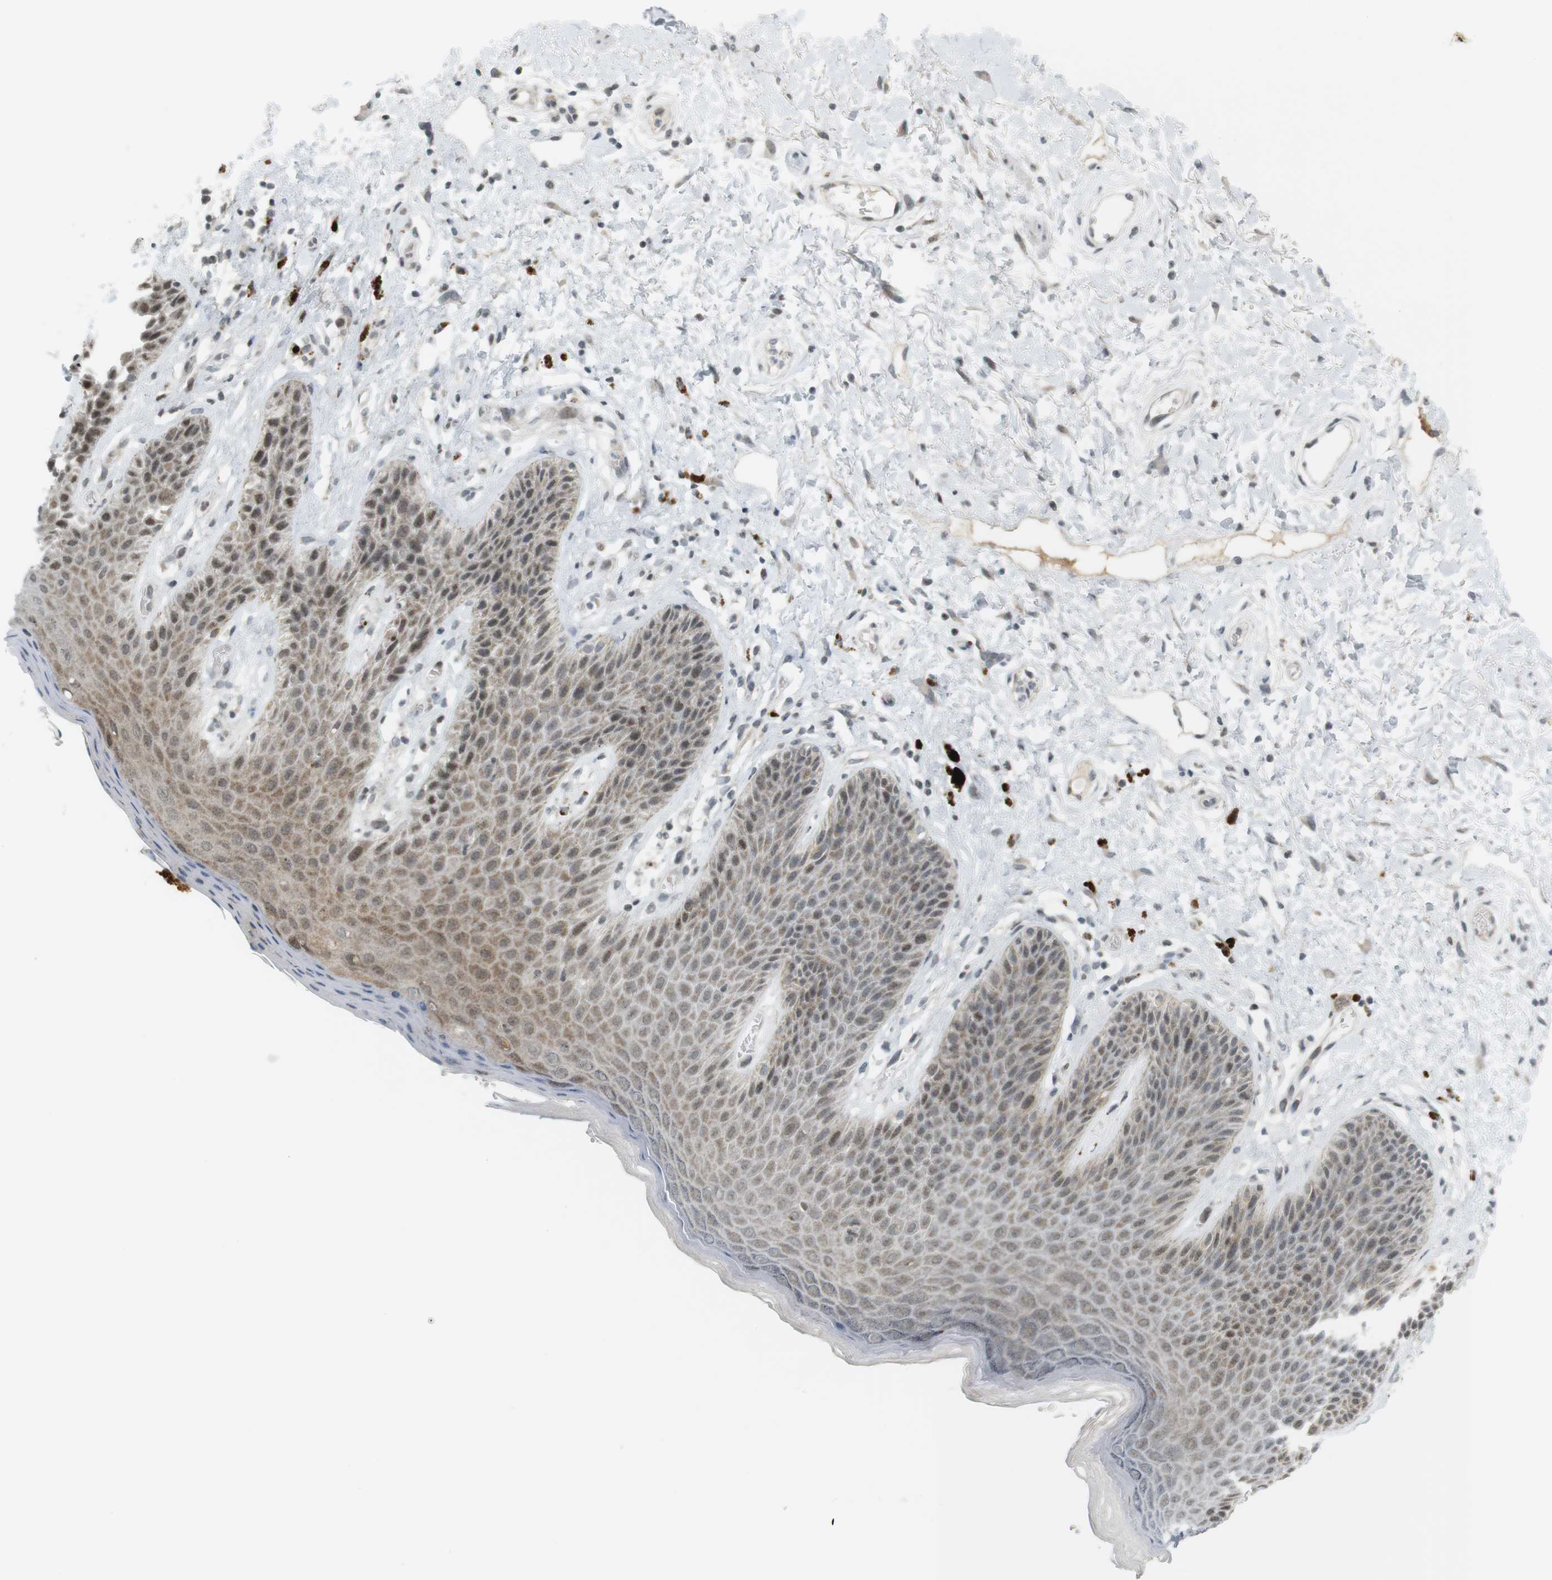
{"staining": {"intensity": "moderate", "quantity": "25%-75%", "location": "cytoplasmic/membranous,nuclear"}, "tissue": "skin", "cell_type": "Epidermal cells", "image_type": "normal", "snomed": [{"axis": "morphology", "description": "Normal tissue, NOS"}, {"axis": "topography", "description": "Anal"}], "caption": "Skin stained for a protein reveals moderate cytoplasmic/membranous,nuclear positivity in epidermal cells. Immunohistochemistry (ihc) stains the protein of interest in brown and the nuclei are stained blue.", "gene": "DMC1", "patient": {"sex": "female", "age": 46}}